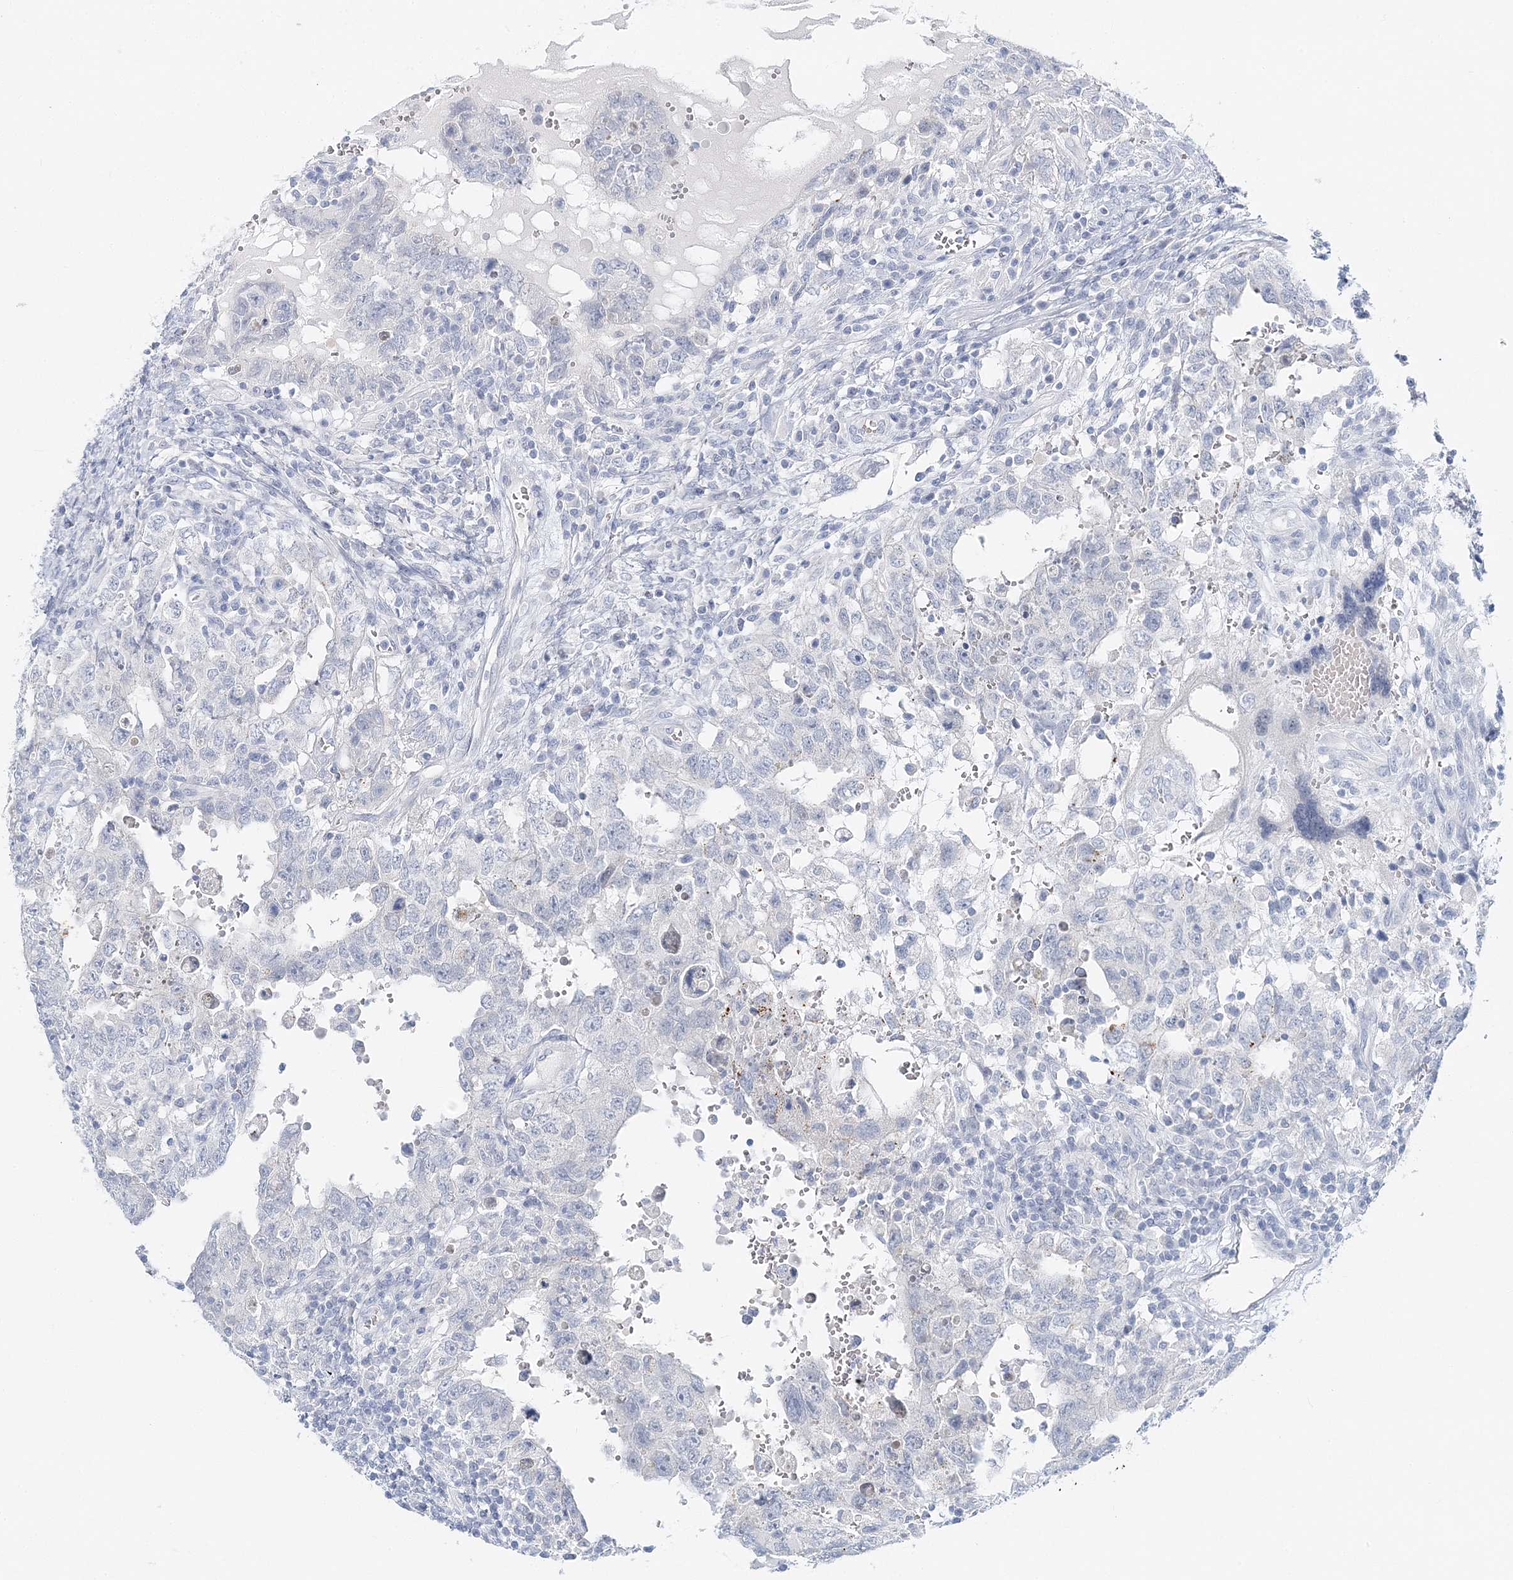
{"staining": {"intensity": "negative", "quantity": "none", "location": "none"}, "tissue": "testis cancer", "cell_type": "Tumor cells", "image_type": "cancer", "snomed": [{"axis": "morphology", "description": "Carcinoma, Embryonal, NOS"}, {"axis": "topography", "description": "Testis"}], "caption": "Tumor cells are negative for protein expression in human testis embryonal carcinoma. The staining is performed using DAB (3,3'-diaminobenzidine) brown chromogen with nuclei counter-stained in using hematoxylin.", "gene": "VILL", "patient": {"sex": "male", "age": 26}}